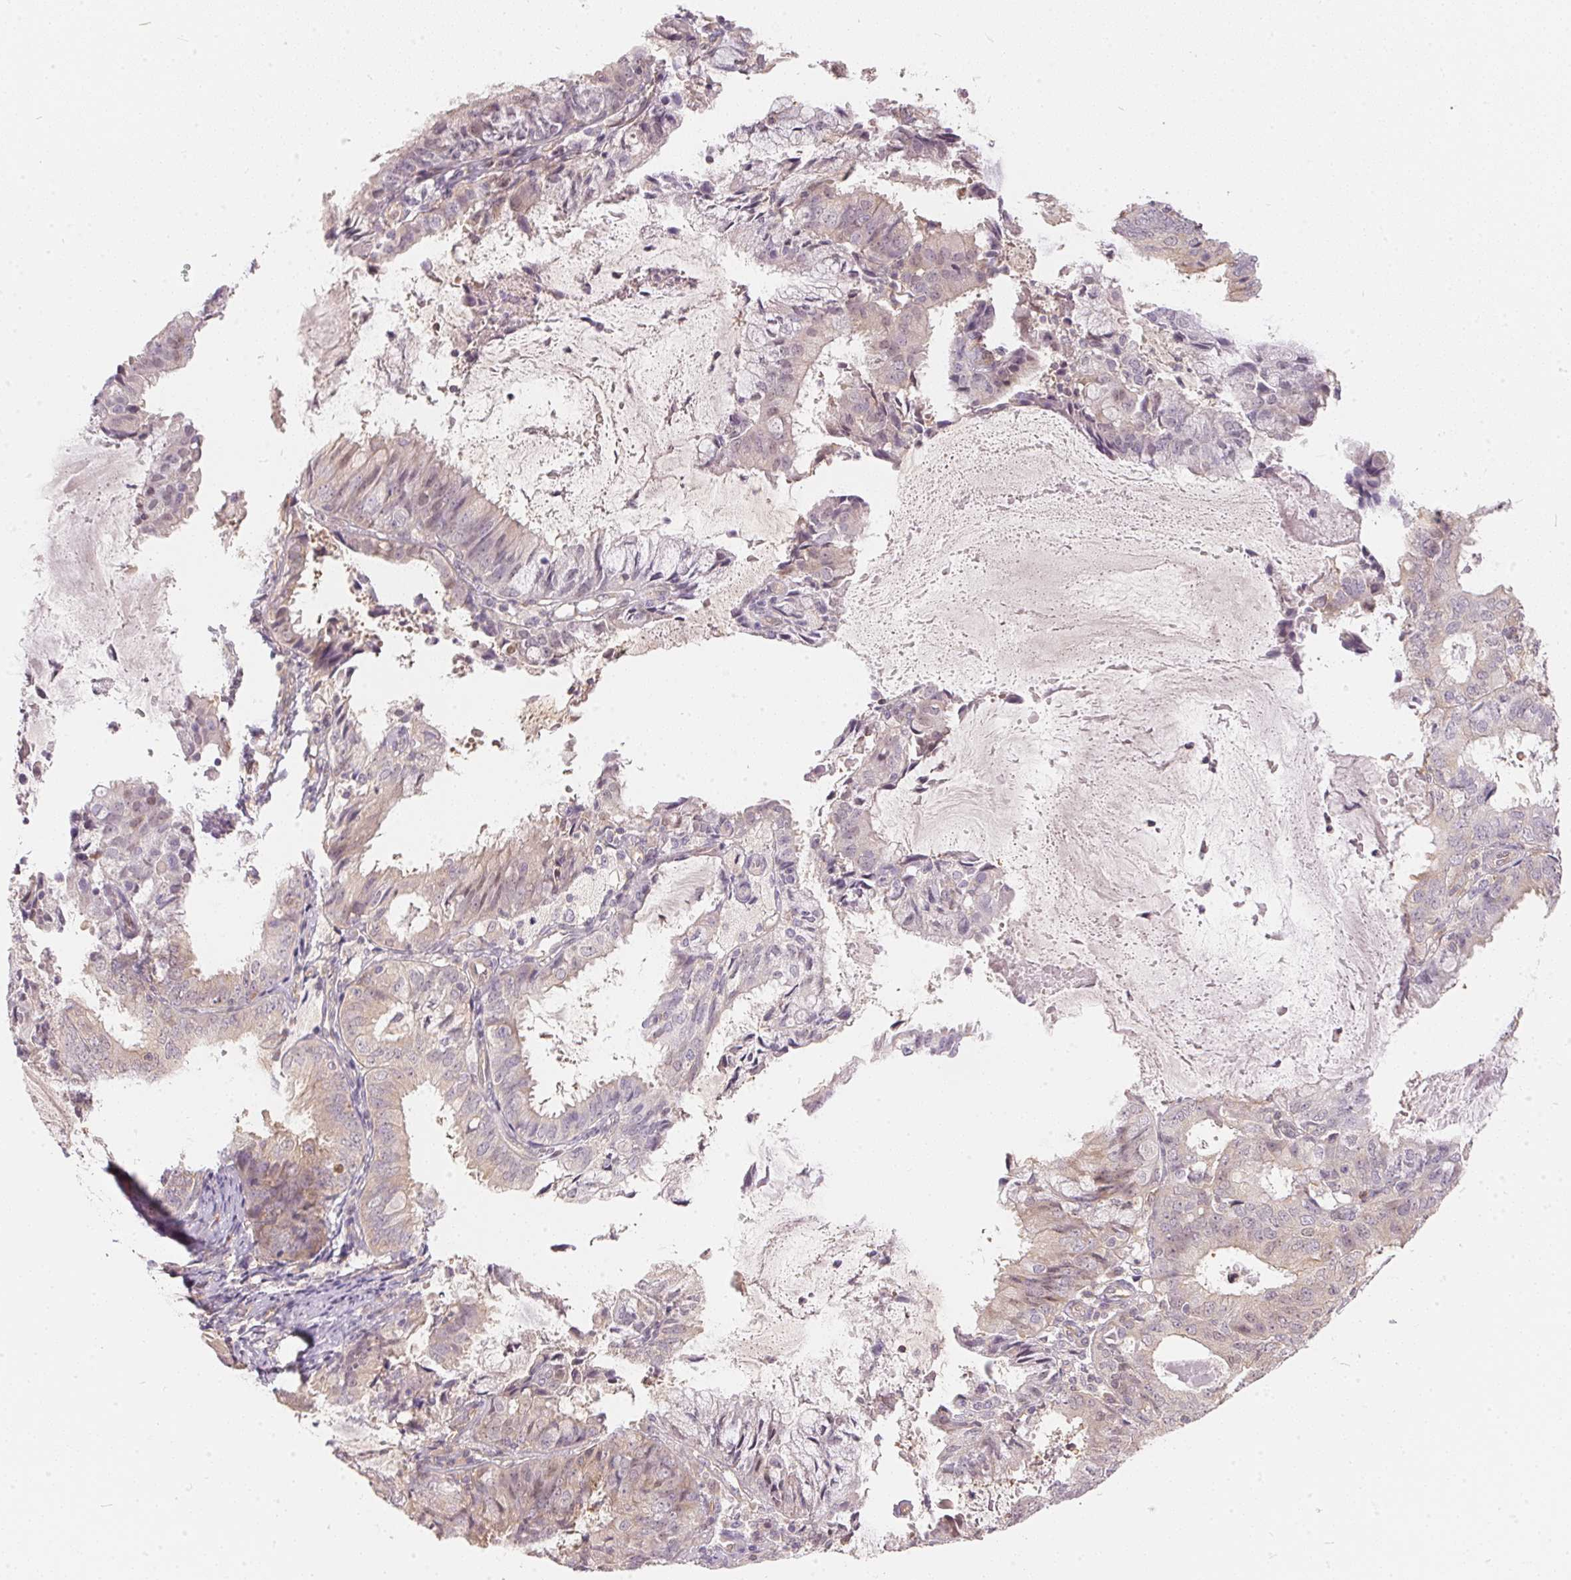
{"staining": {"intensity": "weak", "quantity": "25%-75%", "location": "cytoplasmic/membranous"}, "tissue": "endometrial cancer", "cell_type": "Tumor cells", "image_type": "cancer", "snomed": [{"axis": "morphology", "description": "Adenocarcinoma, NOS"}, {"axis": "topography", "description": "Endometrium"}], "caption": "Weak cytoplasmic/membranous staining for a protein is seen in approximately 25%-75% of tumor cells of adenocarcinoma (endometrial) using immunohistochemistry.", "gene": "BLMH", "patient": {"sex": "female", "age": 57}}